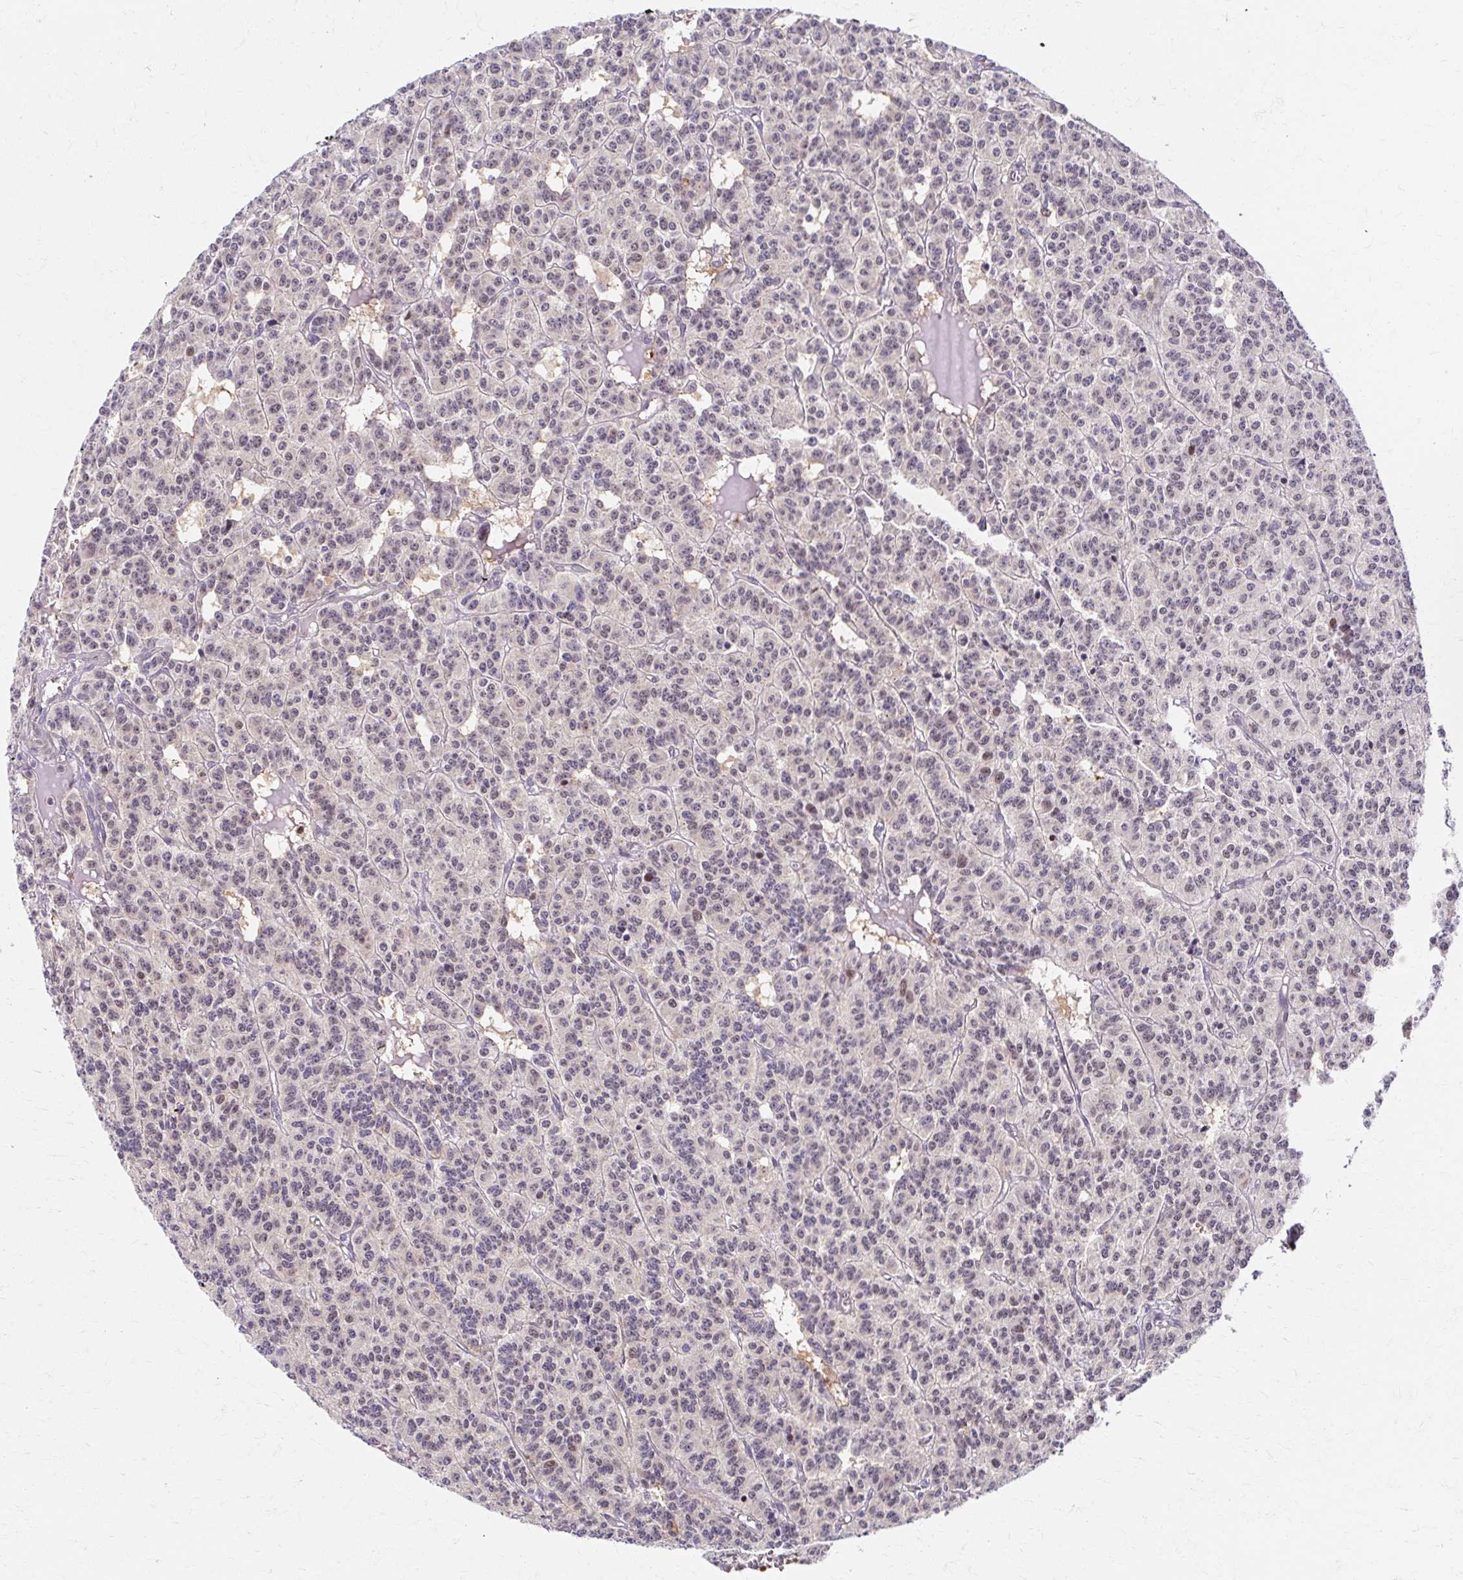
{"staining": {"intensity": "weak", "quantity": "<25%", "location": "nuclear"}, "tissue": "carcinoid", "cell_type": "Tumor cells", "image_type": "cancer", "snomed": [{"axis": "morphology", "description": "Carcinoid, malignant, NOS"}, {"axis": "topography", "description": "Lung"}], "caption": "High power microscopy photomicrograph of an immunohistochemistry (IHC) photomicrograph of carcinoid (malignant), revealing no significant staining in tumor cells.", "gene": "PSMD7", "patient": {"sex": "female", "age": 71}}